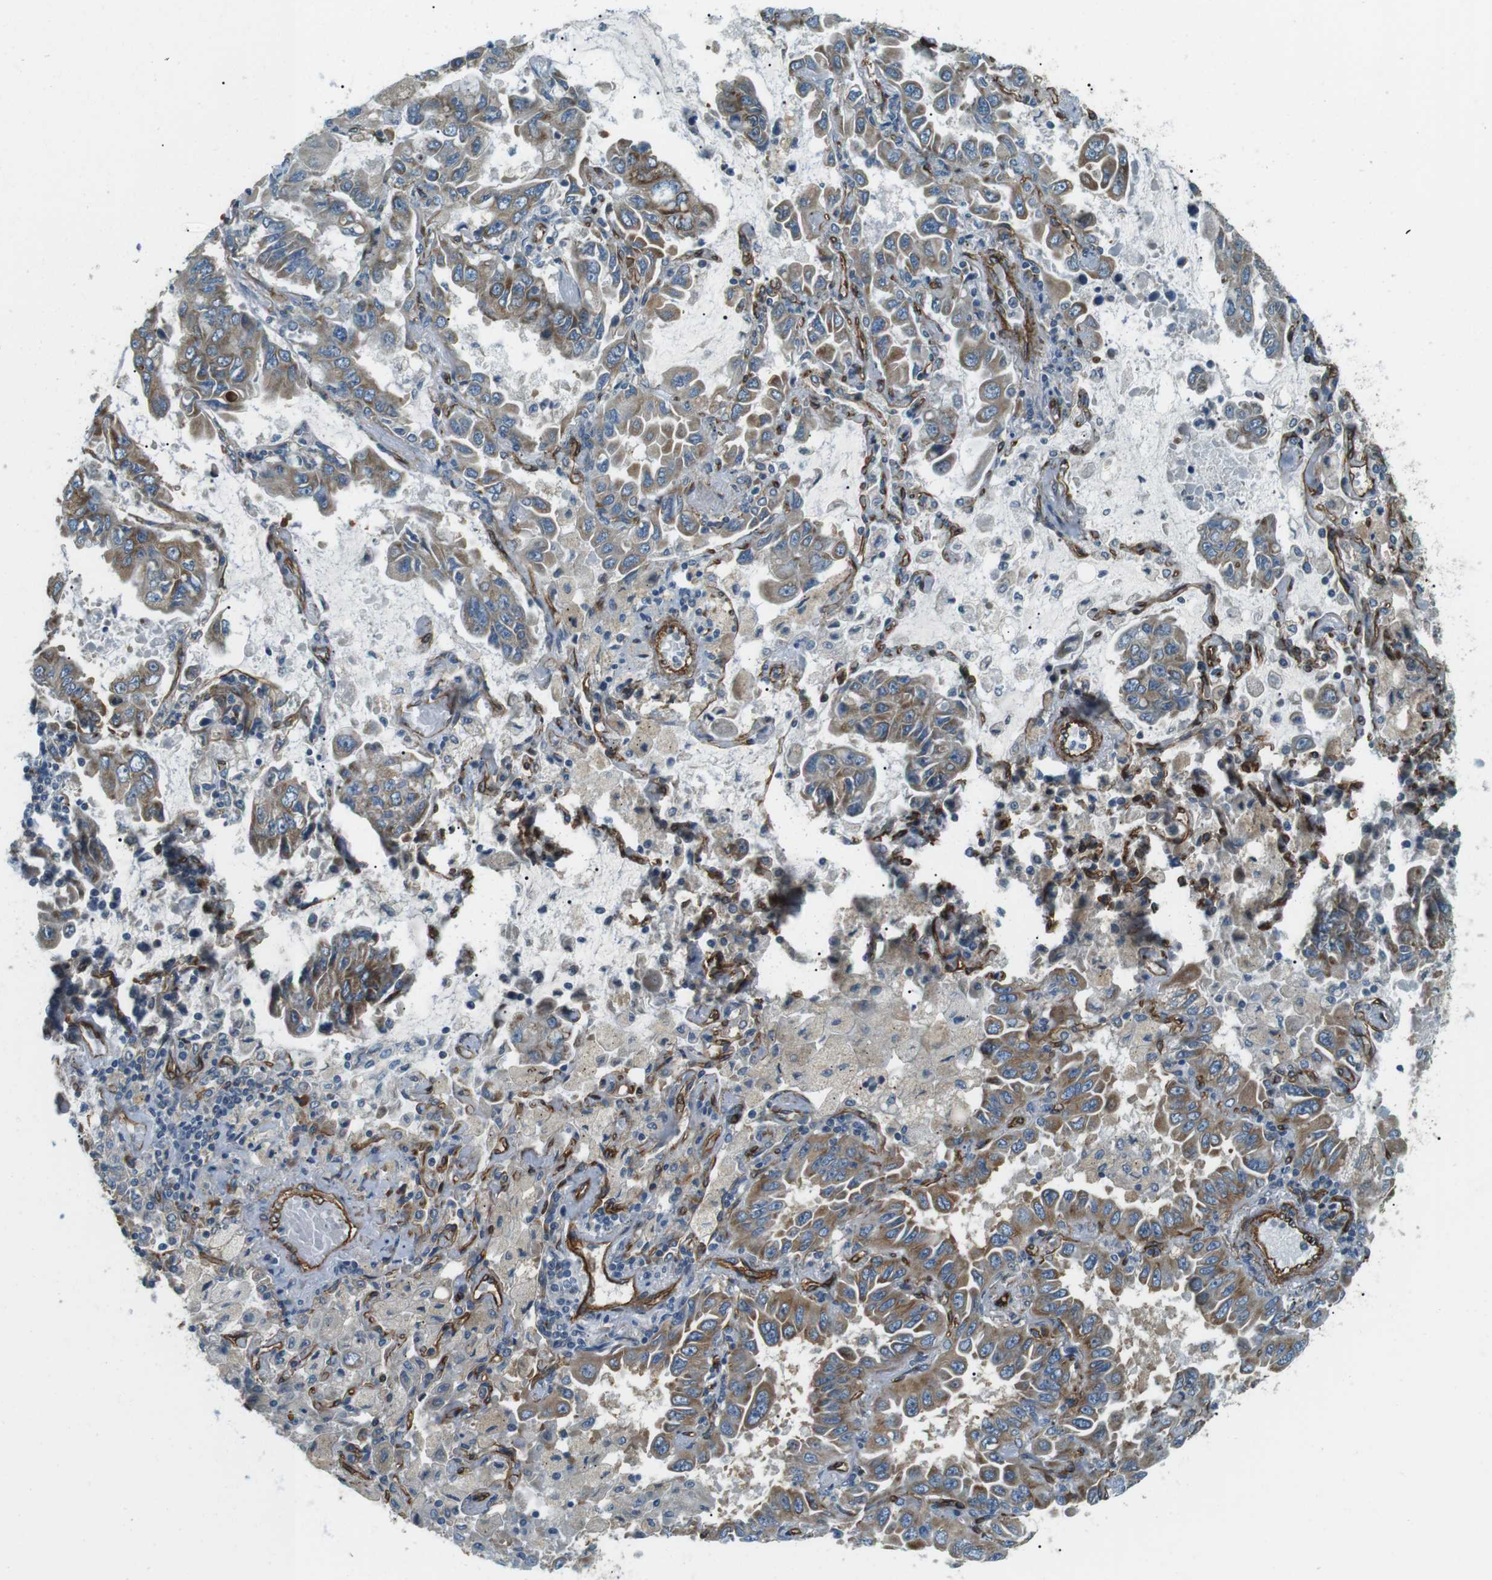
{"staining": {"intensity": "moderate", "quantity": ">75%", "location": "cytoplasmic/membranous"}, "tissue": "lung cancer", "cell_type": "Tumor cells", "image_type": "cancer", "snomed": [{"axis": "morphology", "description": "Adenocarcinoma, NOS"}, {"axis": "topography", "description": "Lung"}], "caption": "Tumor cells display medium levels of moderate cytoplasmic/membranous expression in approximately >75% of cells in lung cancer.", "gene": "ODR4", "patient": {"sex": "male", "age": 64}}